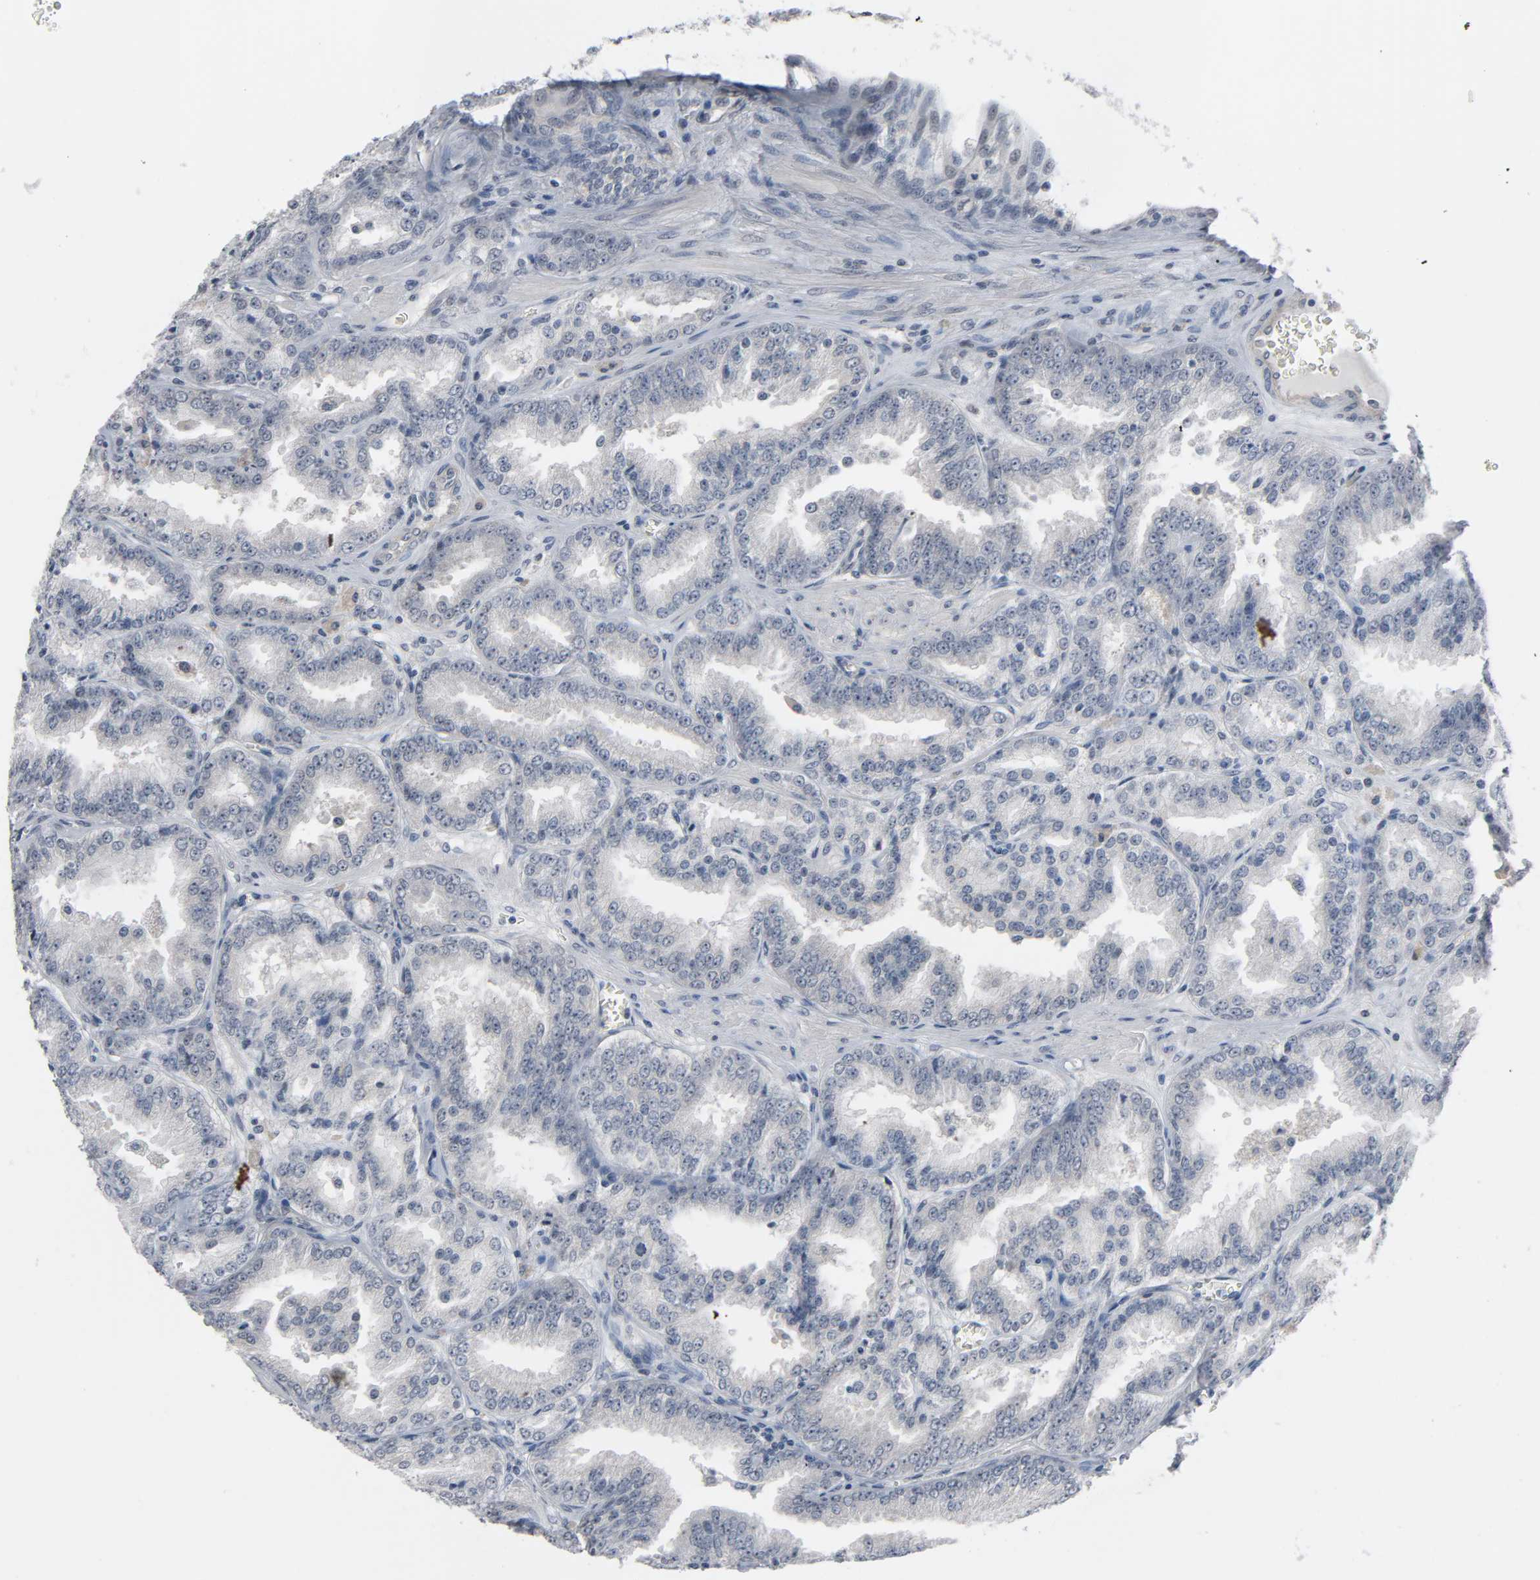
{"staining": {"intensity": "negative", "quantity": "none", "location": "none"}, "tissue": "prostate cancer", "cell_type": "Tumor cells", "image_type": "cancer", "snomed": [{"axis": "morphology", "description": "Adenocarcinoma, High grade"}, {"axis": "topography", "description": "Prostate"}], "caption": "Image shows no protein expression in tumor cells of prostate adenocarcinoma (high-grade) tissue. (IHC, brightfield microscopy, high magnification).", "gene": "ACSS2", "patient": {"sex": "male", "age": 61}}